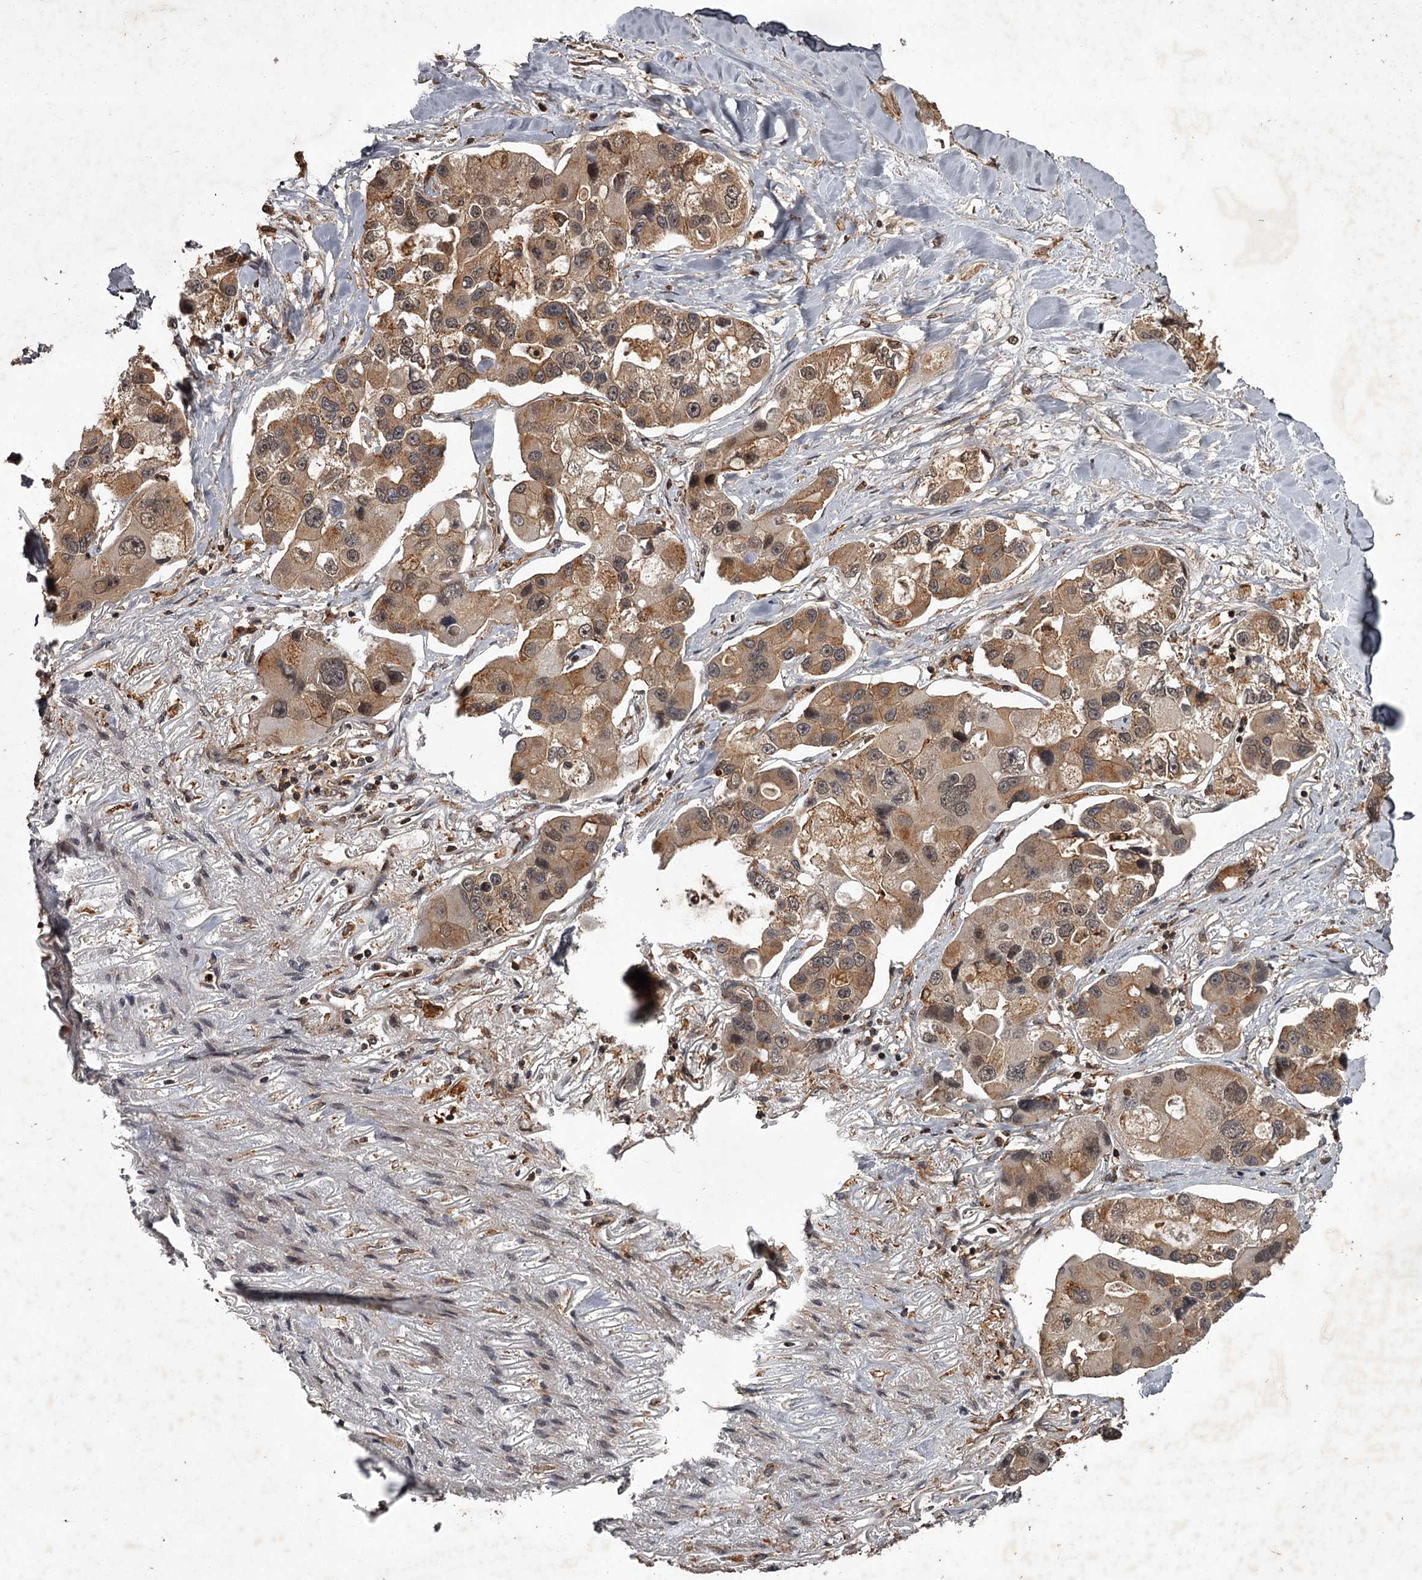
{"staining": {"intensity": "moderate", "quantity": ">75%", "location": "cytoplasmic/membranous"}, "tissue": "lung cancer", "cell_type": "Tumor cells", "image_type": "cancer", "snomed": [{"axis": "morphology", "description": "Adenocarcinoma, NOS"}, {"axis": "topography", "description": "Lung"}], "caption": "DAB immunohistochemical staining of lung adenocarcinoma shows moderate cytoplasmic/membranous protein staining in approximately >75% of tumor cells. (Brightfield microscopy of DAB IHC at high magnification).", "gene": "TBC1D23", "patient": {"sex": "female", "age": 54}}